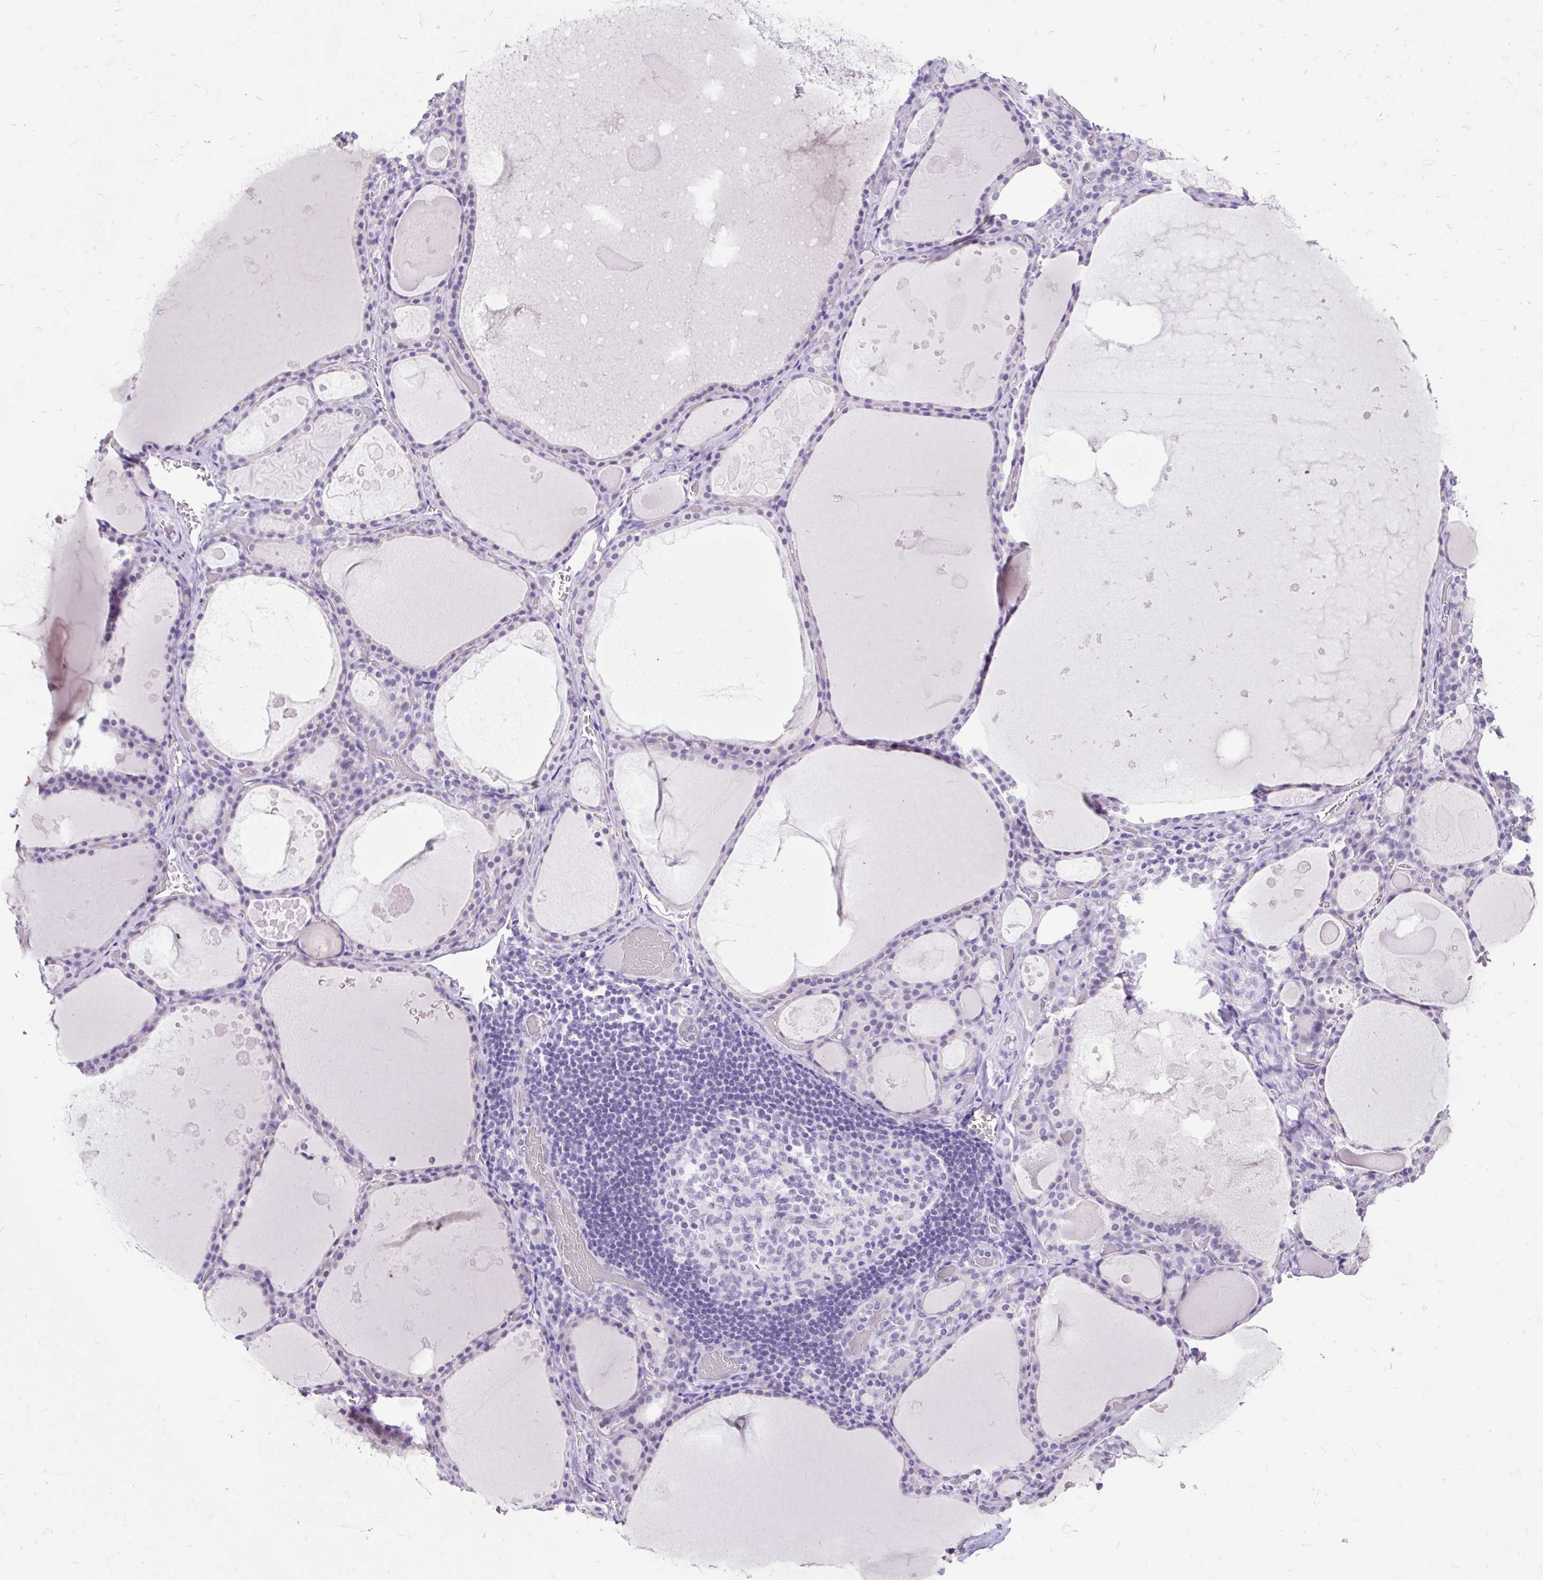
{"staining": {"intensity": "negative", "quantity": "none", "location": "none"}, "tissue": "thyroid gland", "cell_type": "Glandular cells", "image_type": "normal", "snomed": [{"axis": "morphology", "description": "Normal tissue, NOS"}, {"axis": "topography", "description": "Thyroid gland"}], "caption": "DAB immunohistochemical staining of normal thyroid gland displays no significant staining in glandular cells. (DAB immunohistochemistry (IHC) with hematoxylin counter stain).", "gene": "SCGB1A1", "patient": {"sex": "male", "age": 56}}